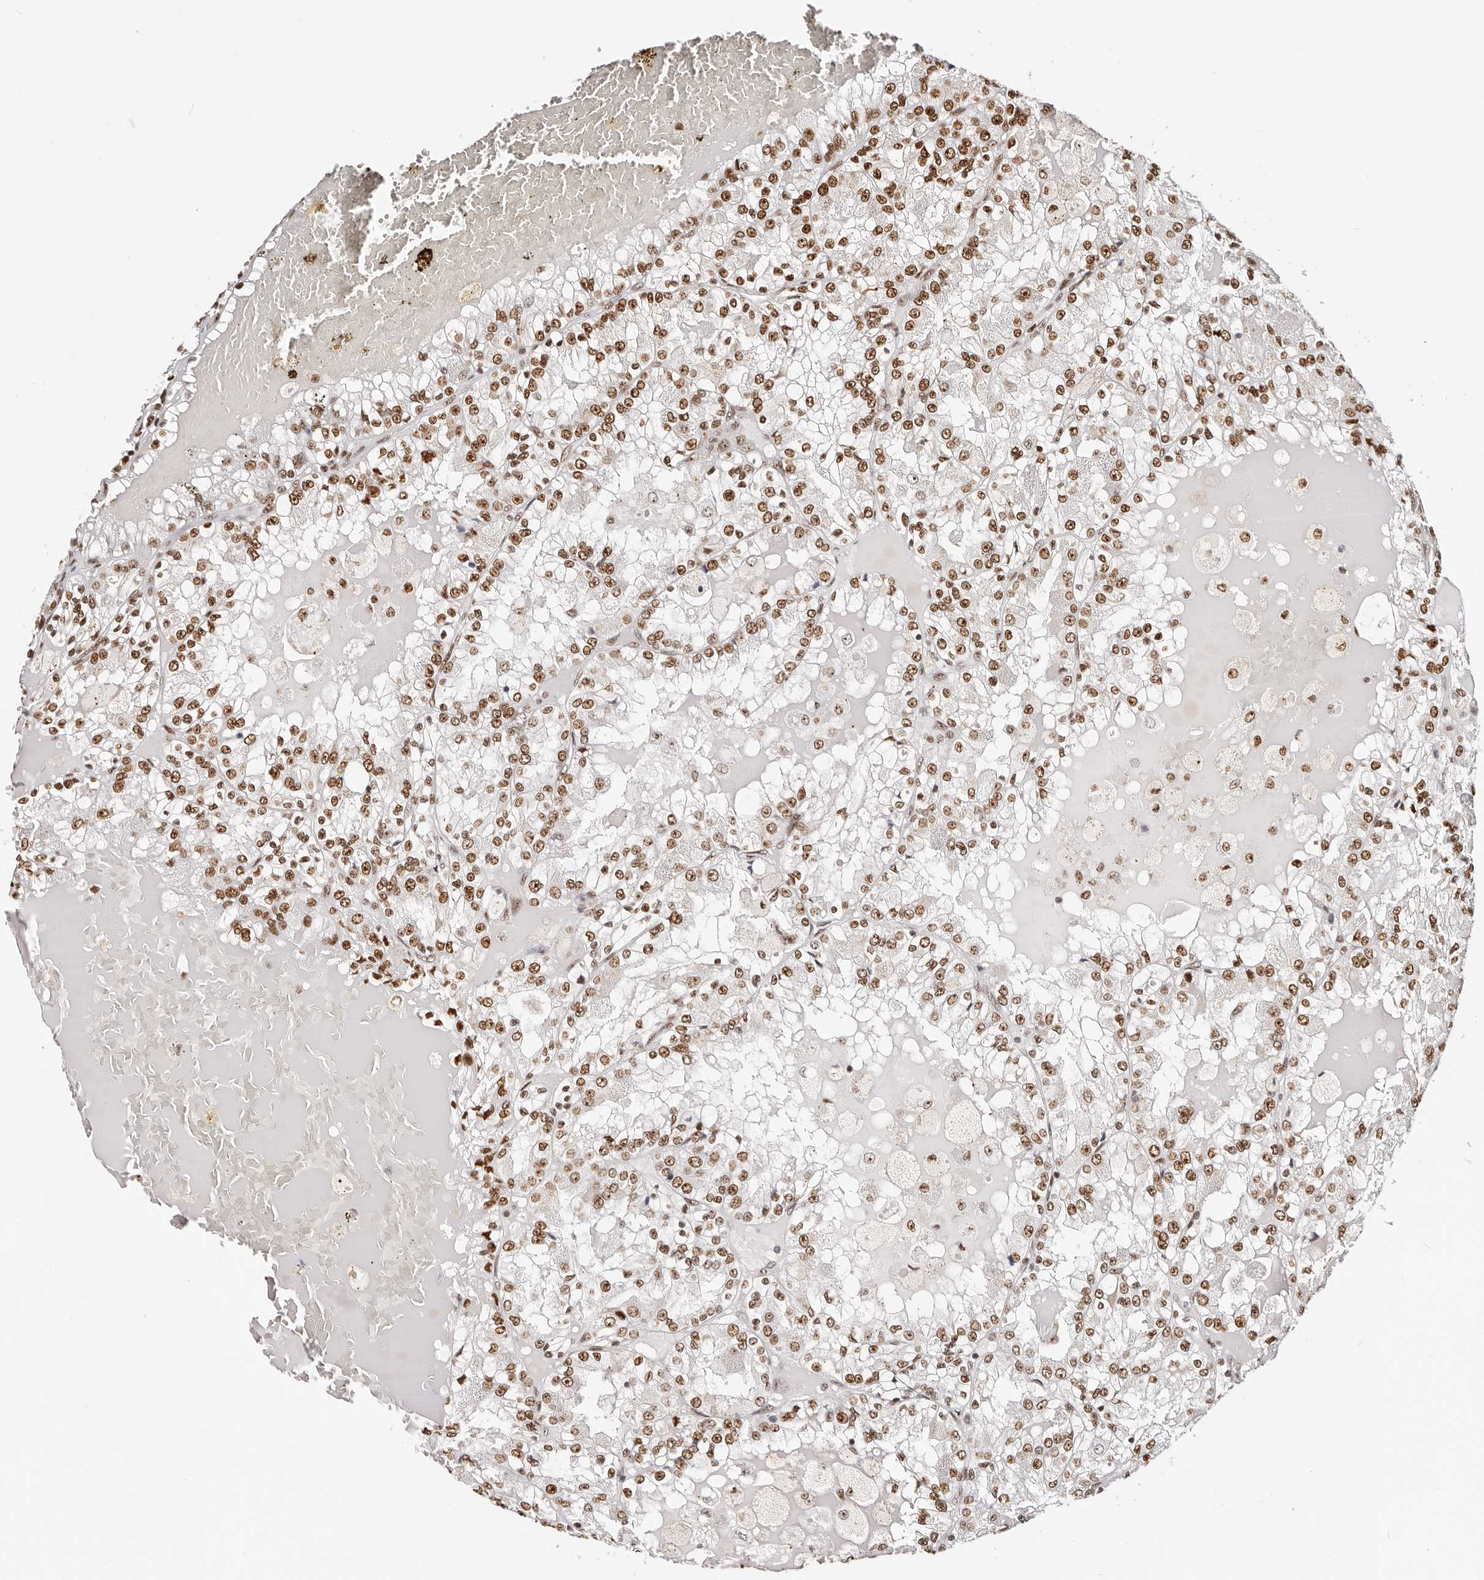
{"staining": {"intensity": "strong", "quantity": ">75%", "location": "nuclear"}, "tissue": "renal cancer", "cell_type": "Tumor cells", "image_type": "cancer", "snomed": [{"axis": "morphology", "description": "Adenocarcinoma, NOS"}, {"axis": "topography", "description": "Kidney"}], "caption": "This photomicrograph reveals renal cancer stained with IHC to label a protein in brown. The nuclear of tumor cells show strong positivity for the protein. Nuclei are counter-stained blue.", "gene": "IQGAP3", "patient": {"sex": "female", "age": 56}}